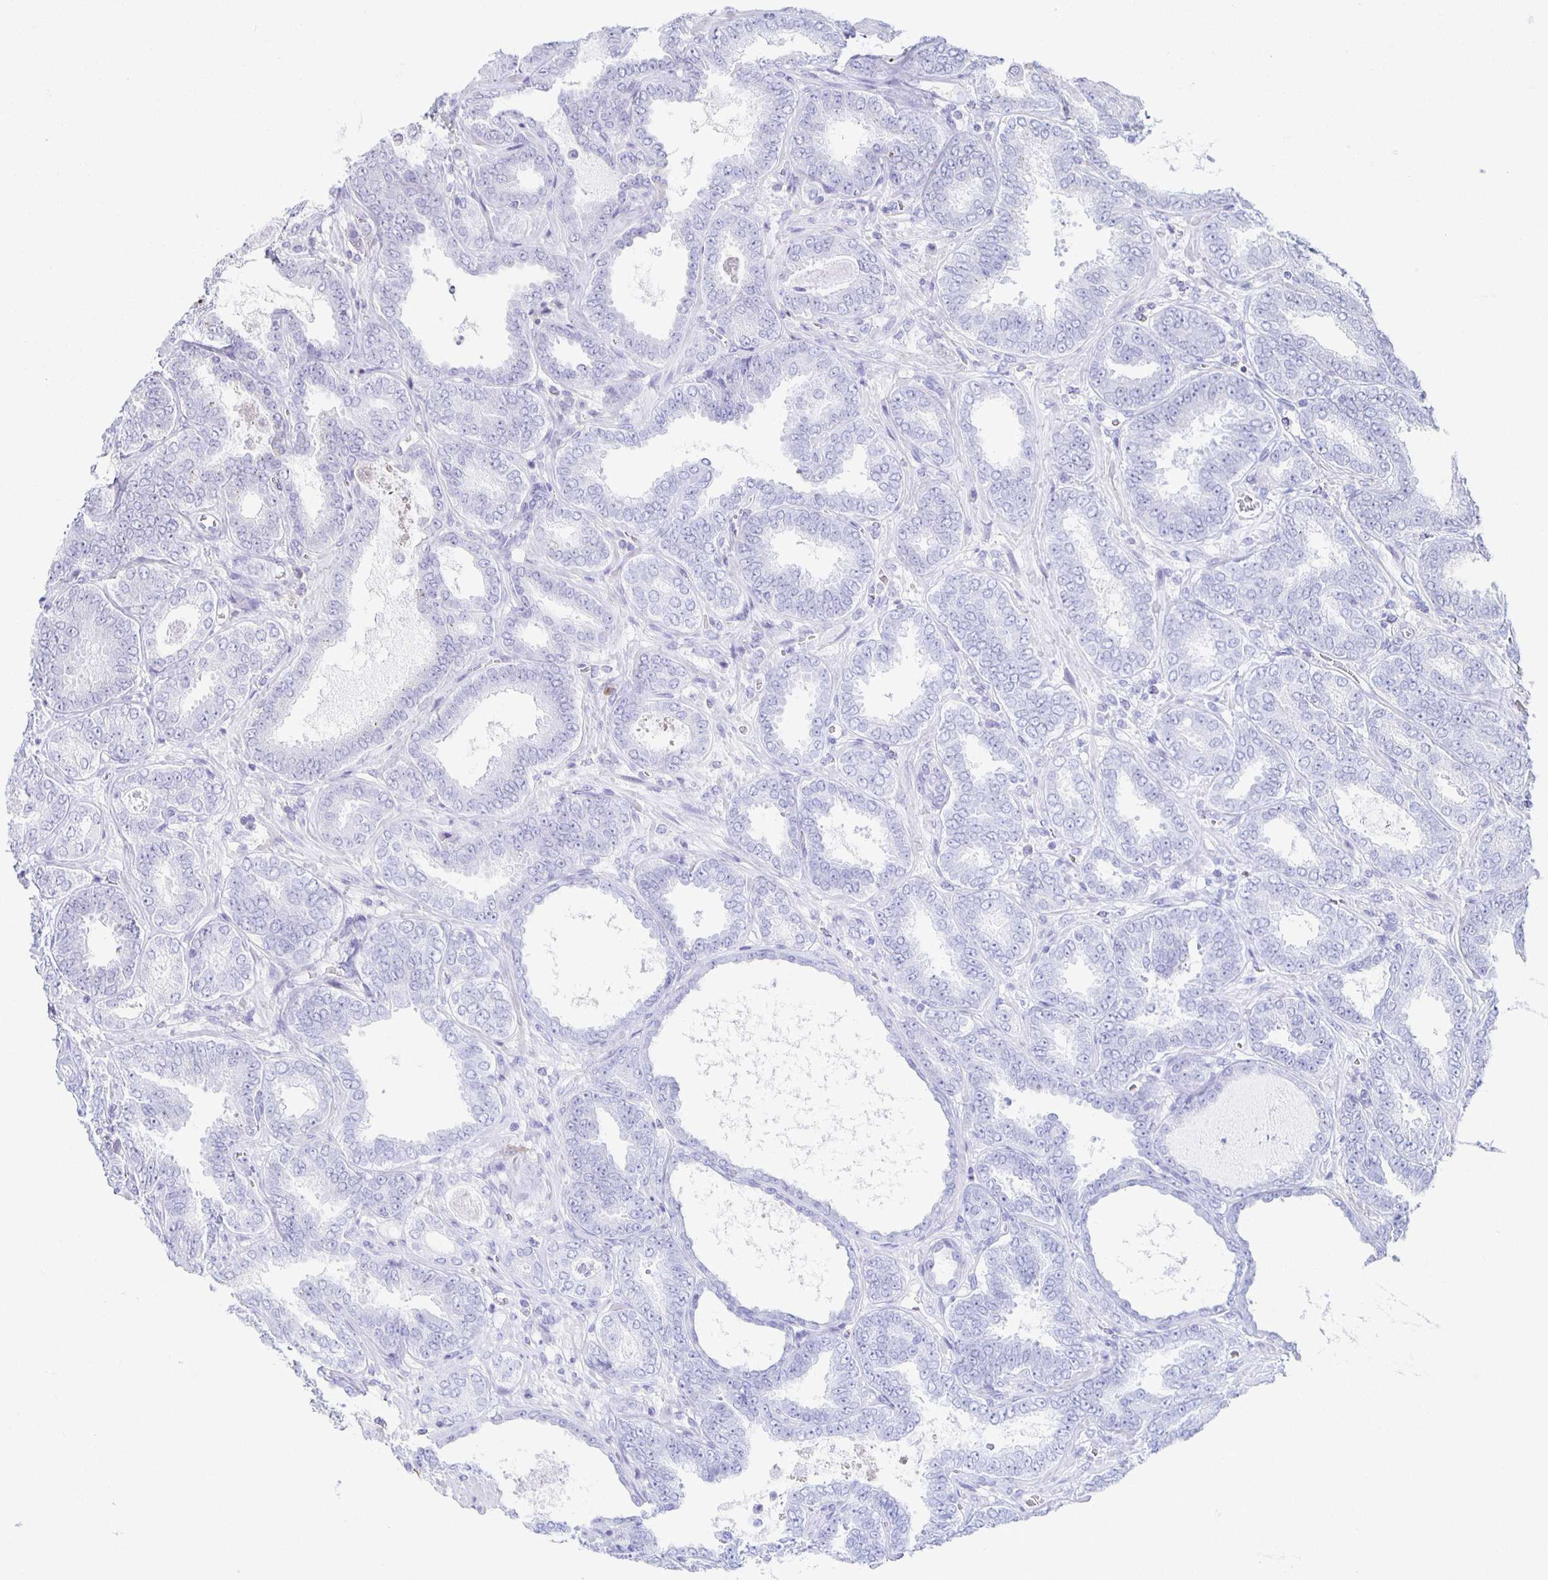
{"staining": {"intensity": "negative", "quantity": "none", "location": "none"}, "tissue": "prostate cancer", "cell_type": "Tumor cells", "image_type": "cancer", "snomed": [{"axis": "morphology", "description": "Adenocarcinoma, High grade"}, {"axis": "topography", "description": "Prostate"}], "caption": "IHC histopathology image of neoplastic tissue: human prostate cancer stained with DAB (3,3'-diaminobenzidine) exhibits no significant protein staining in tumor cells.", "gene": "ZNF692", "patient": {"sex": "male", "age": 72}}